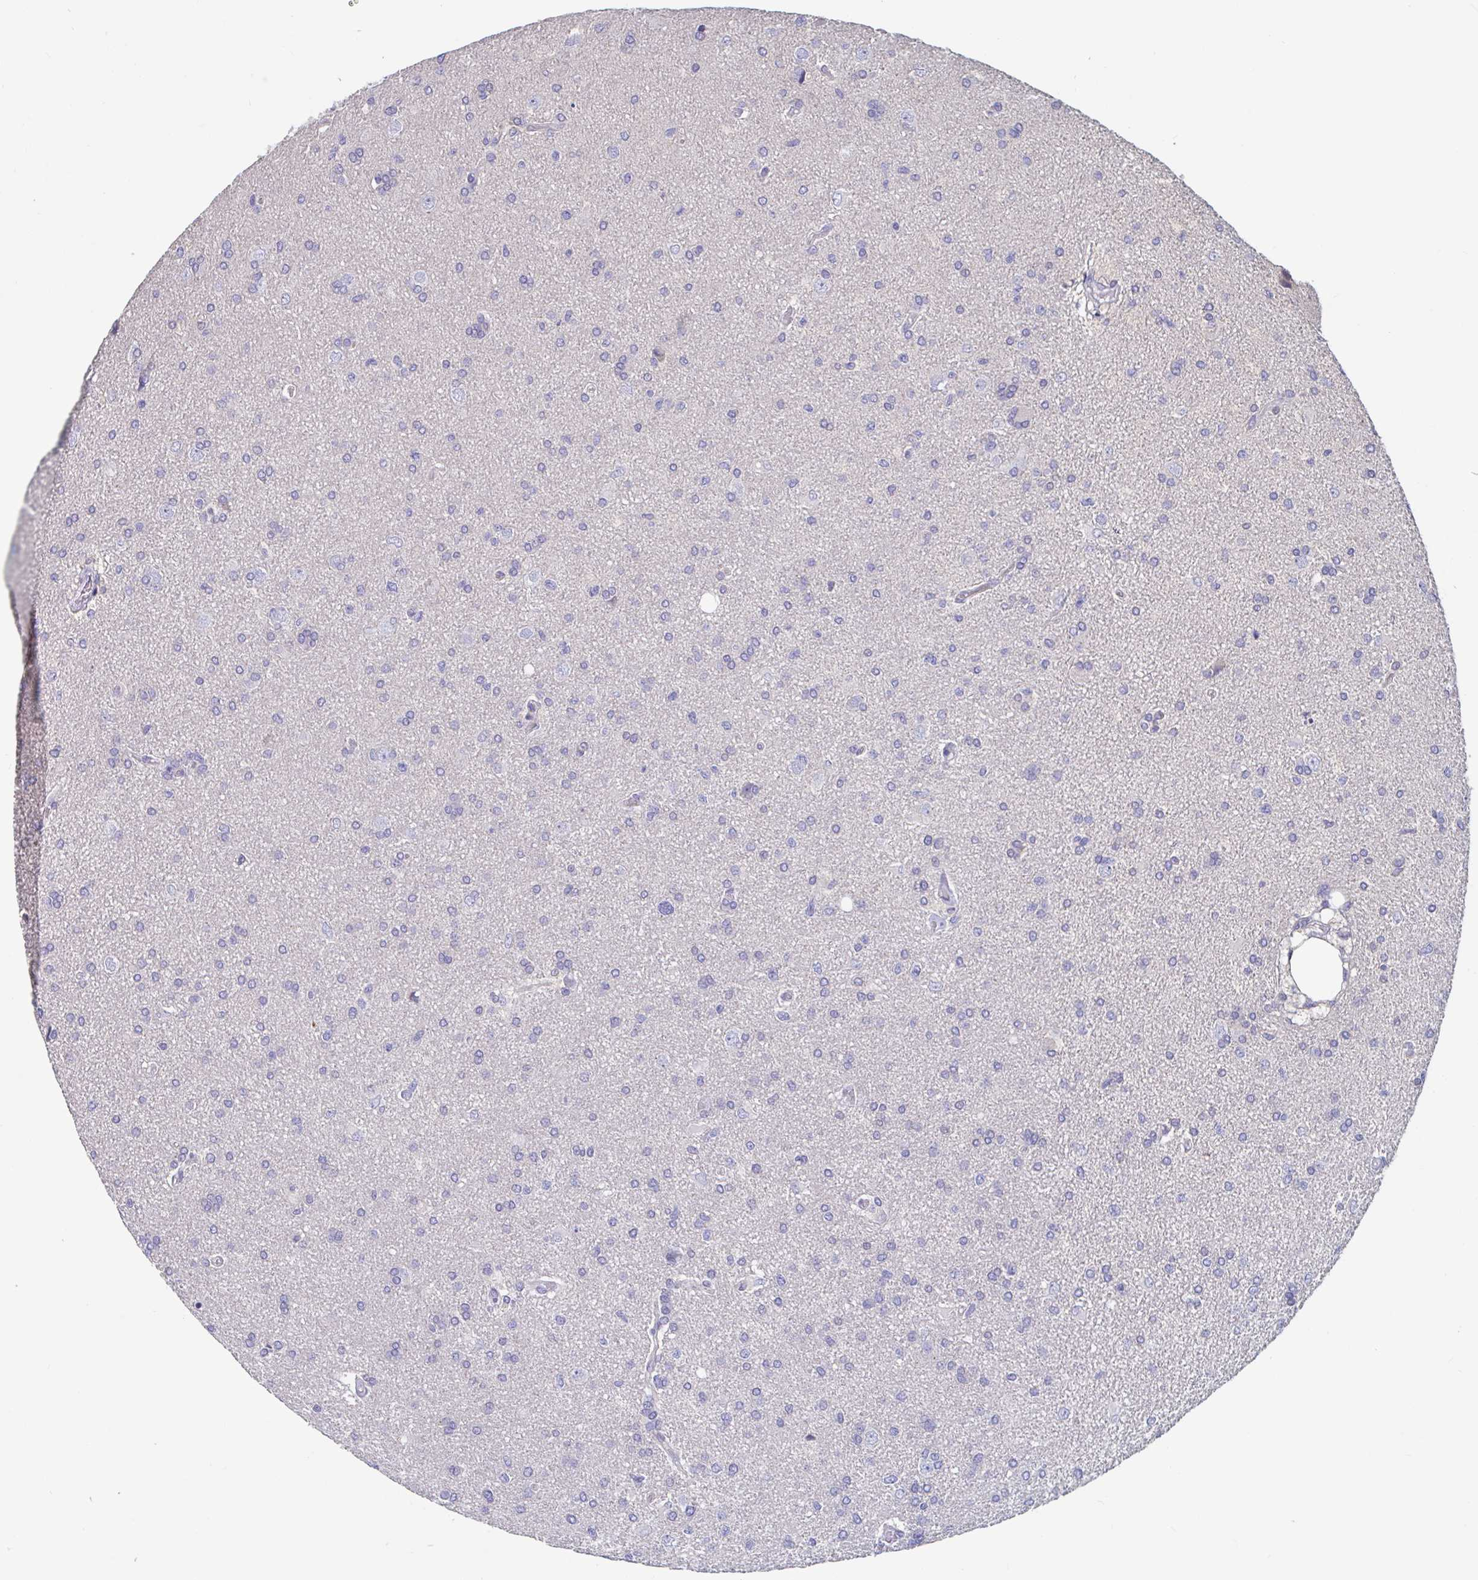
{"staining": {"intensity": "negative", "quantity": "none", "location": "none"}, "tissue": "glioma", "cell_type": "Tumor cells", "image_type": "cancer", "snomed": [{"axis": "morphology", "description": "Glioma, malignant, High grade"}, {"axis": "topography", "description": "Brain"}], "caption": "Immunohistochemistry (IHC) photomicrograph of human glioma stained for a protein (brown), which demonstrates no expression in tumor cells.", "gene": "UNKL", "patient": {"sex": "male", "age": 68}}